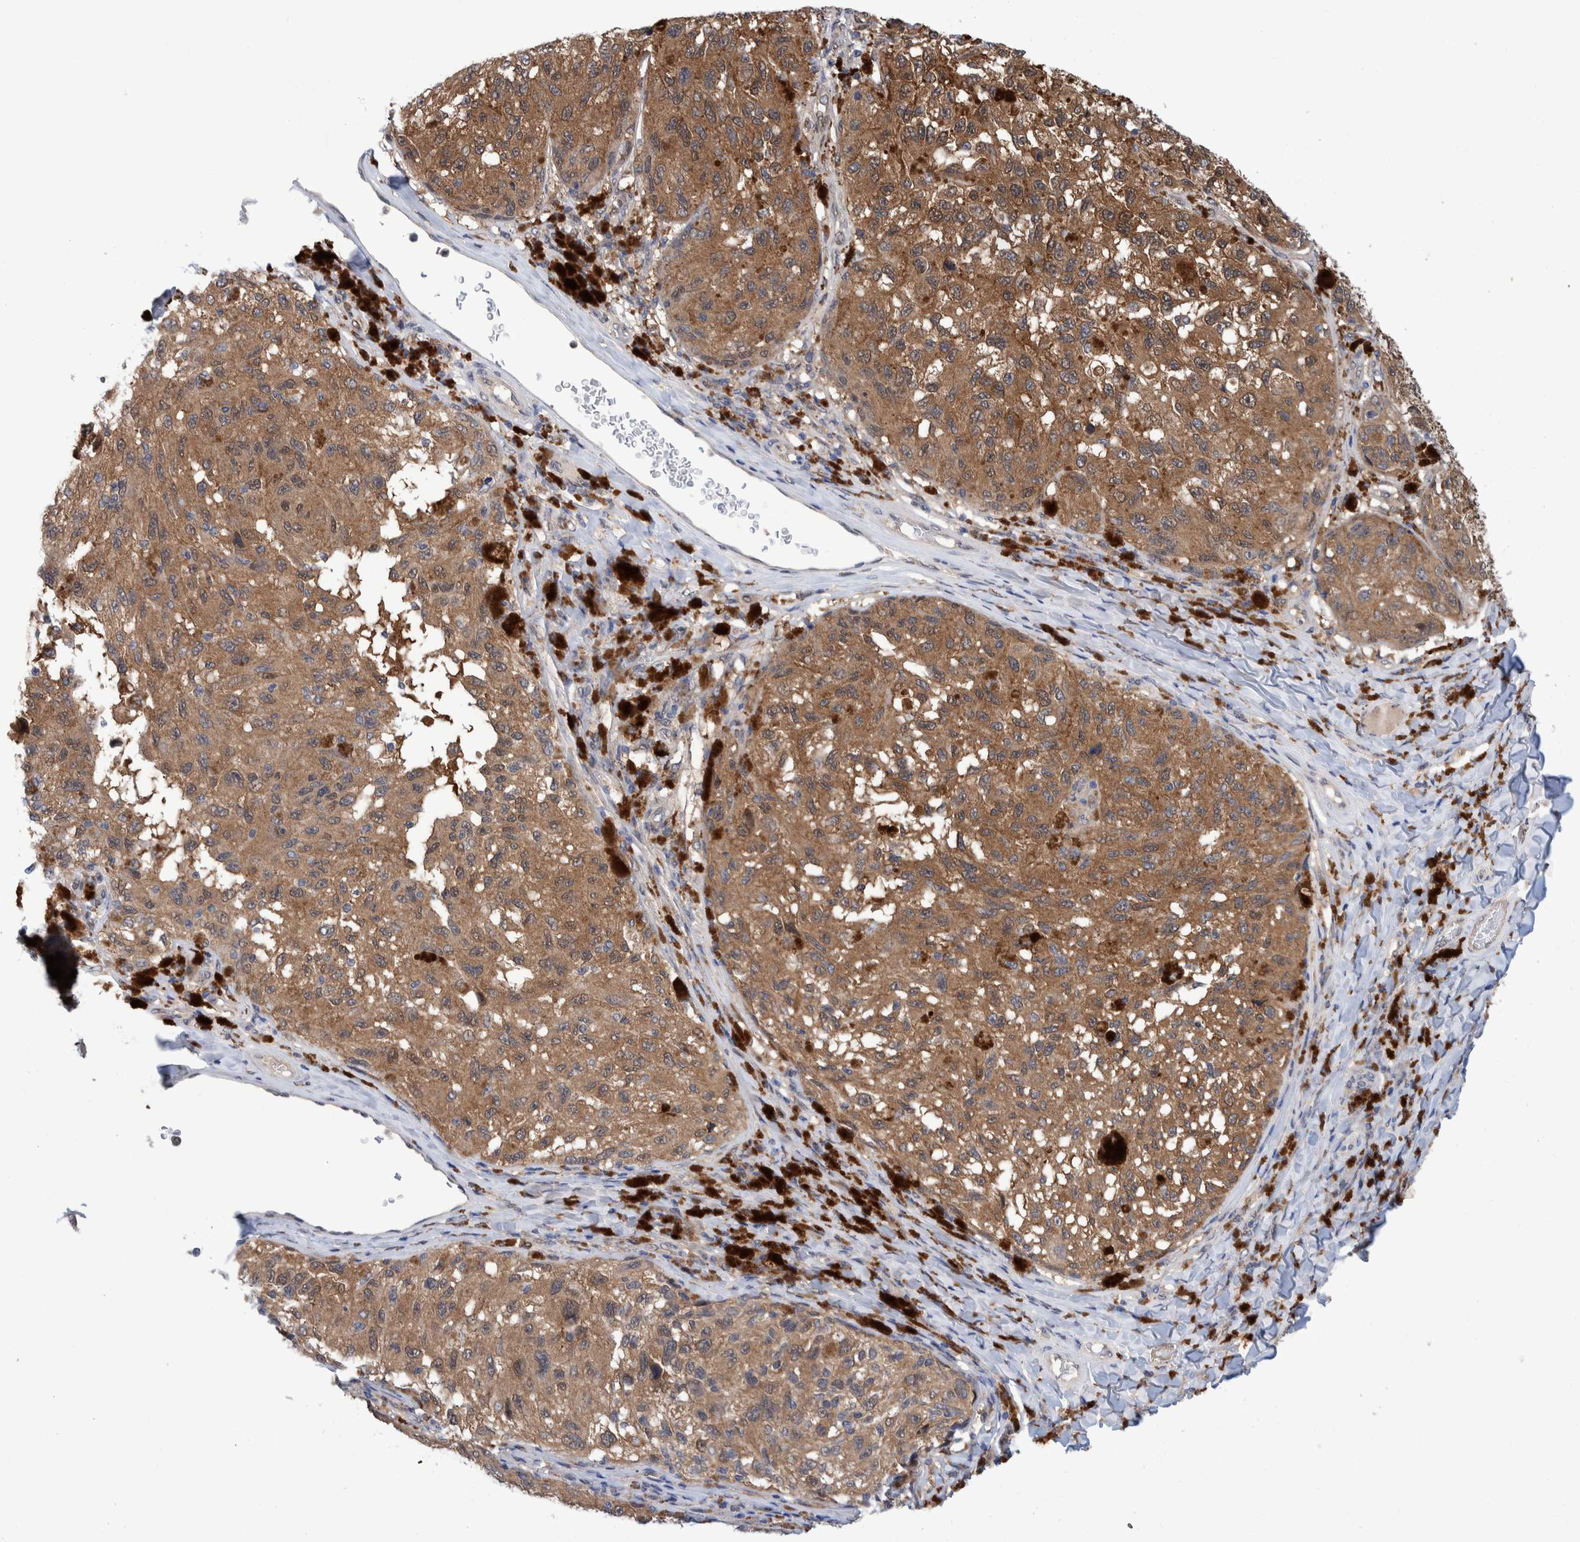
{"staining": {"intensity": "moderate", "quantity": ">75%", "location": "cytoplasmic/membranous"}, "tissue": "melanoma", "cell_type": "Tumor cells", "image_type": "cancer", "snomed": [{"axis": "morphology", "description": "Malignant melanoma, NOS"}, {"axis": "topography", "description": "Skin"}], "caption": "Approximately >75% of tumor cells in melanoma exhibit moderate cytoplasmic/membranous protein expression as visualized by brown immunohistochemical staining.", "gene": "PFAS", "patient": {"sex": "female", "age": 73}}